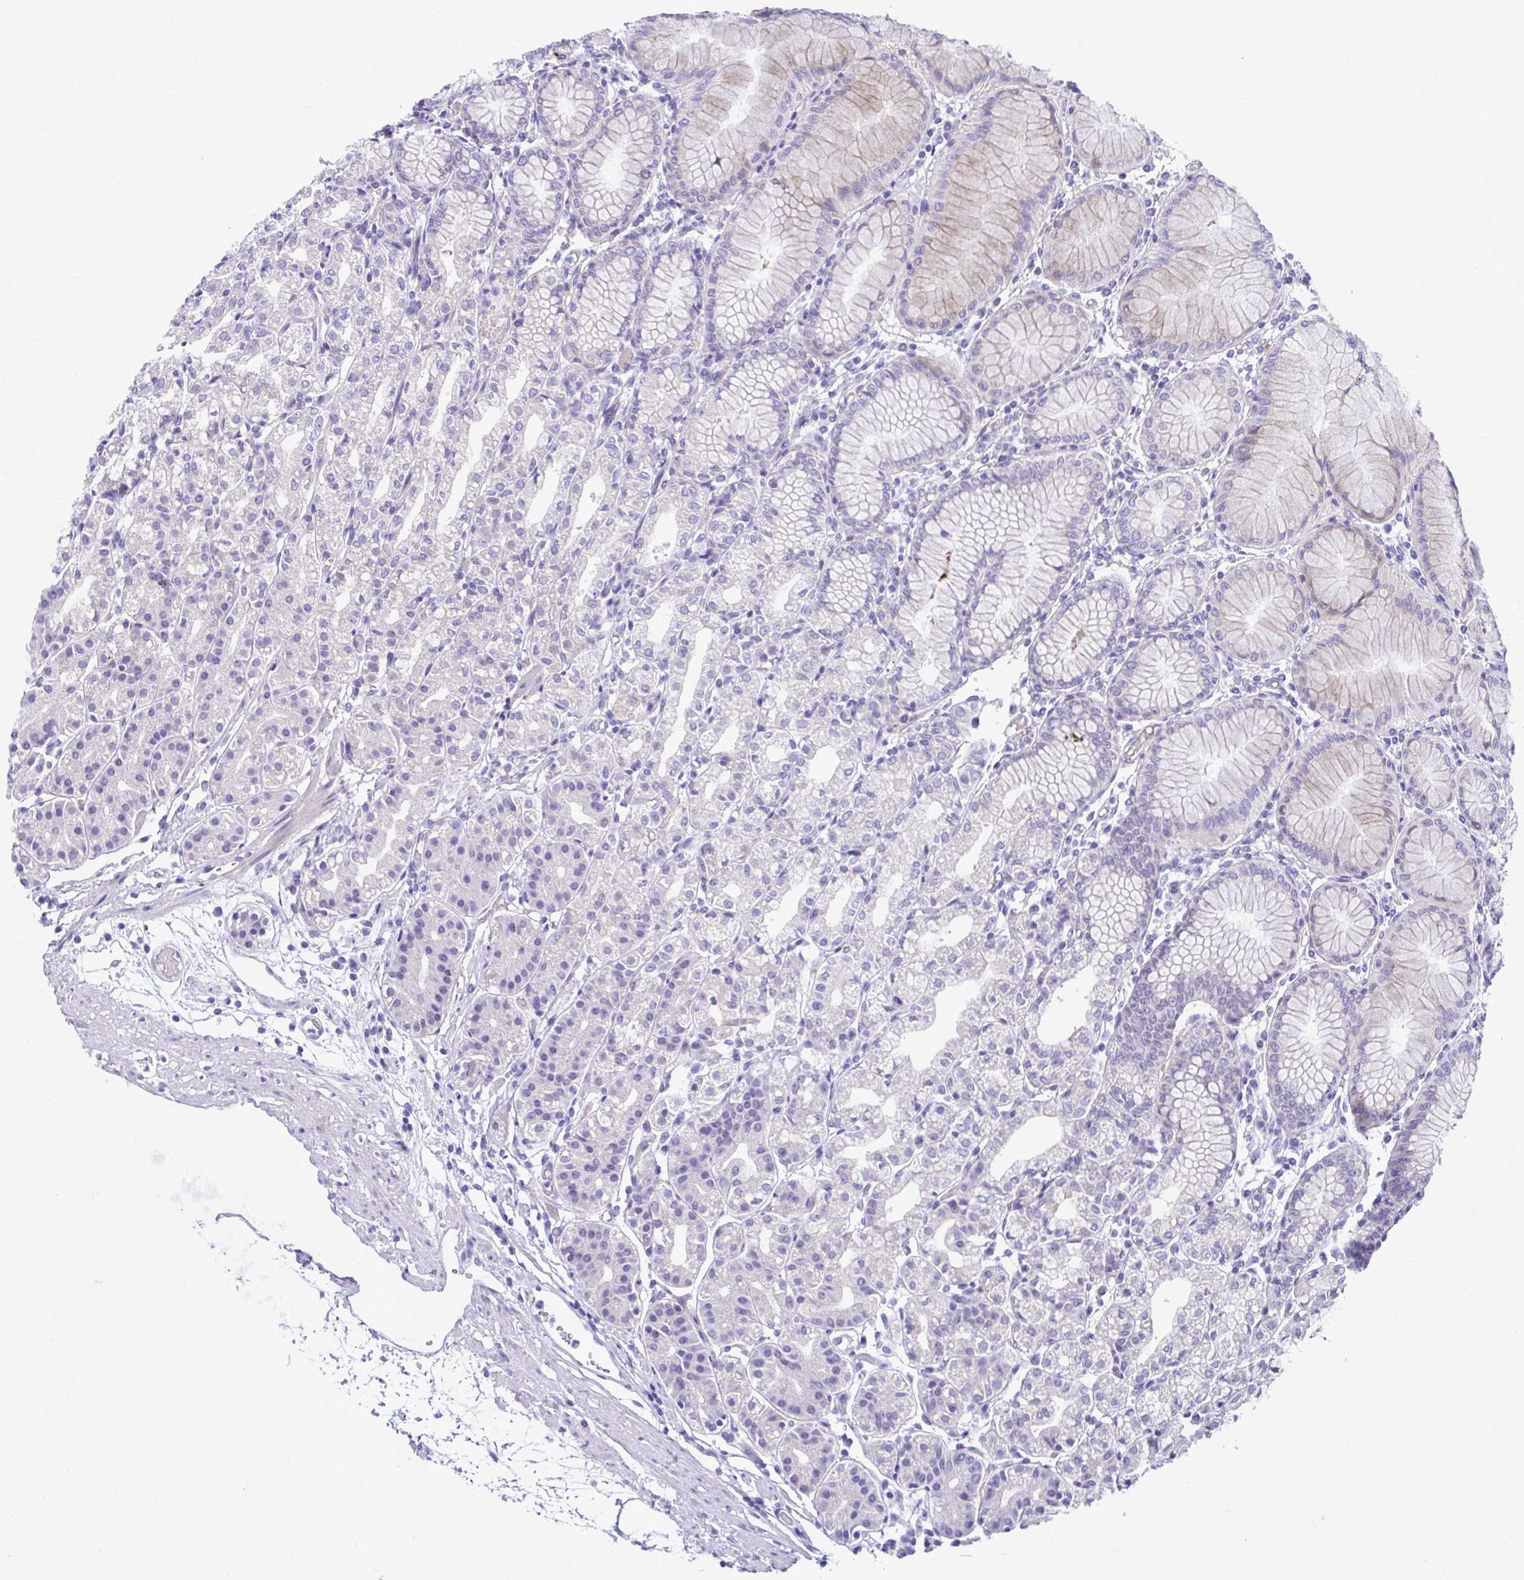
{"staining": {"intensity": "negative", "quantity": "none", "location": "none"}, "tissue": "stomach", "cell_type": "Glandular cells", "image_type": "normal", "snomed": [{"axis": "morphology", "description": "Normal tissue, NOS"}, {"axis": "topography", "description": "Stomach"}], "caption": "Immunohistochemistry histopathology image of normal stomach stained for a protein (brown), which exhibits no expression in glandular cells. The staining is performed using DAB brown chromogen with nuclei counter-stained in using hematoxylin.", "gene": "ISL1", "patient": {"sex": "female", "age": 57}}